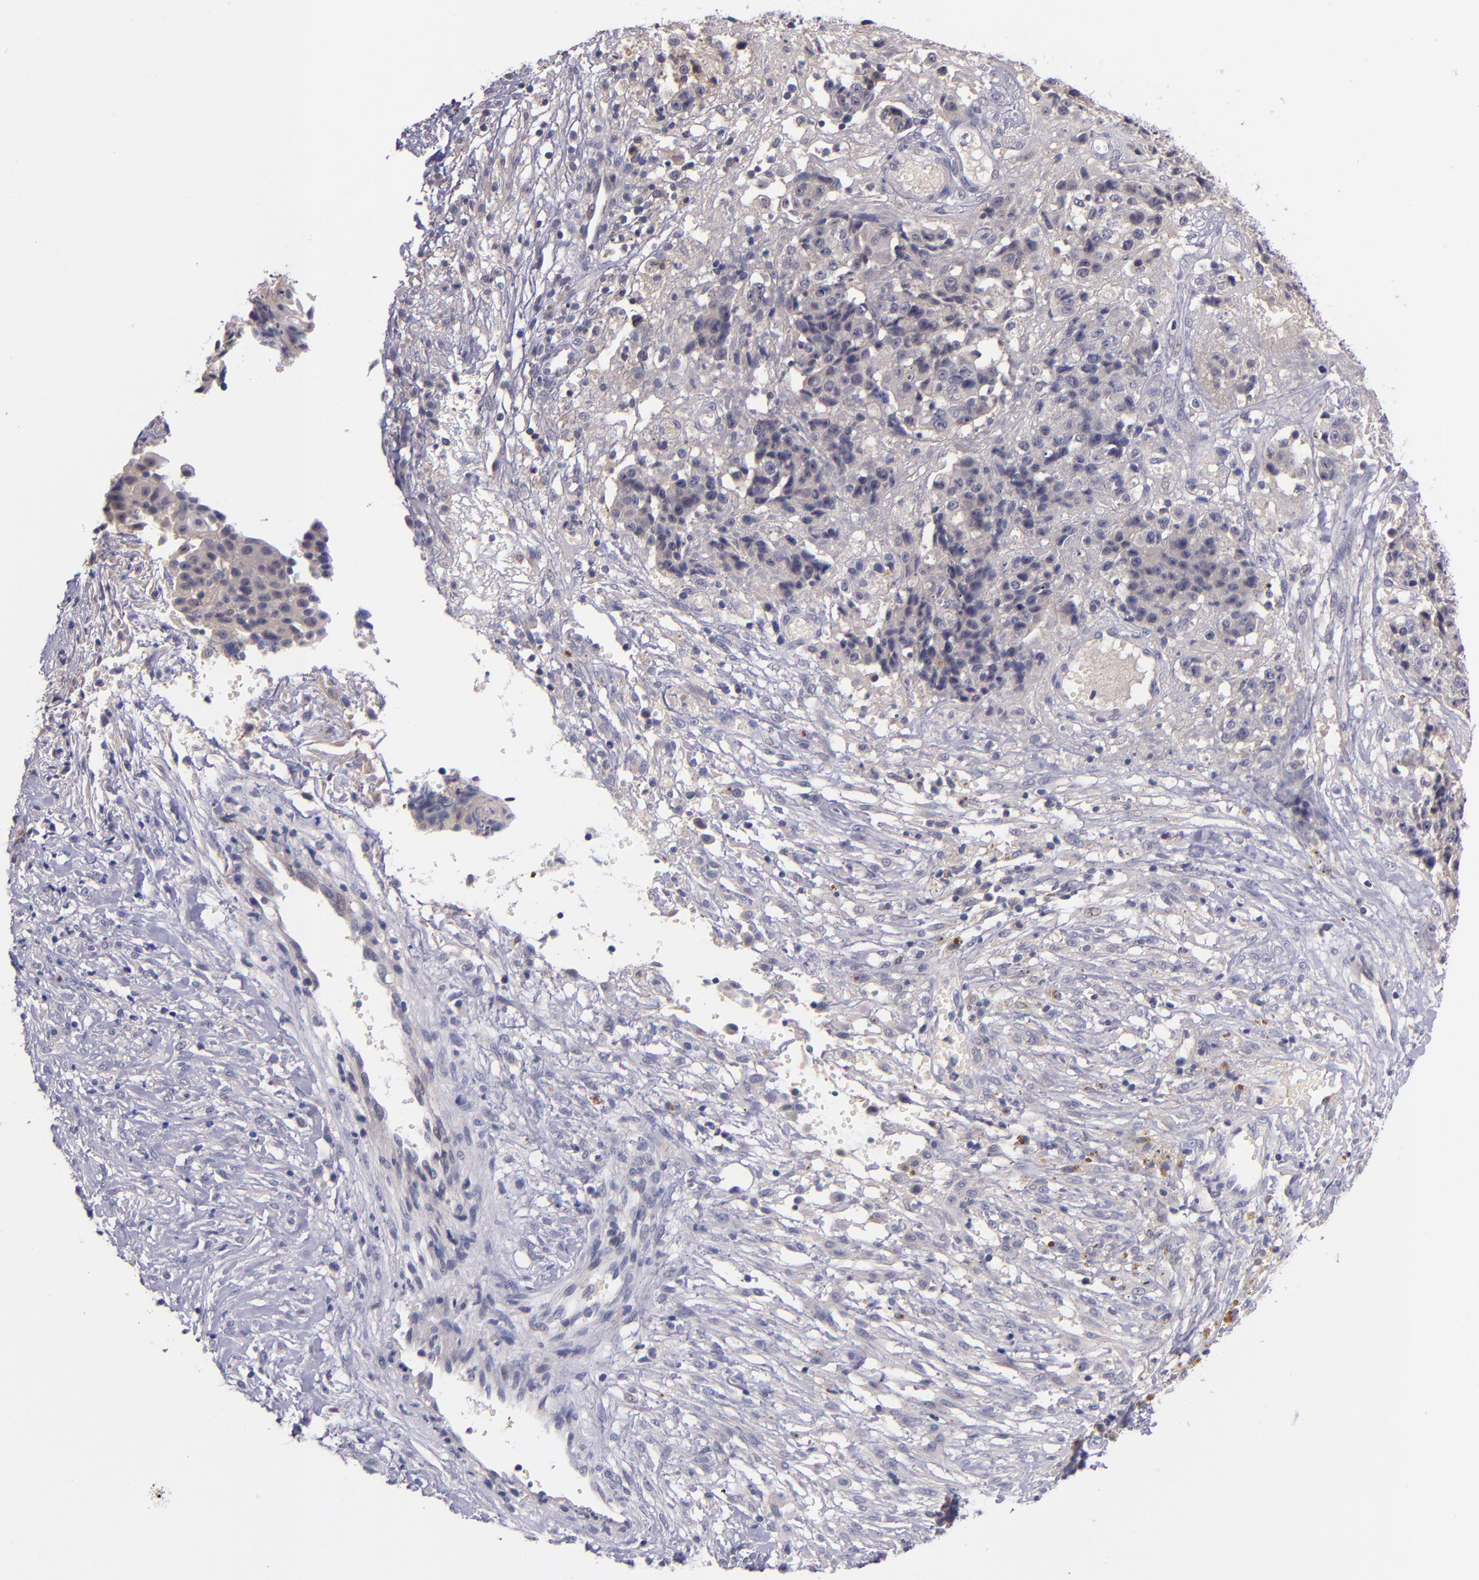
{"staining": {"intensity": "weak", "quantity": ">75%", "location": "cytoplasmic/membranous"}, "tissue": "ovarian cancer", "cell_type": "Tumor cells", "image_type": "cancer", "snomed": [{"axis": "morphology", "description": "Carcinoma, endometroid"}, {"axis": "topography", "description": "Ovary"}], "caption": "A micrograph of endometroid carcinoma (ovarian) stained for a protein reveals weak cytoplasmic/membranous brown staining in tumor cells.", "gene": "RBP4", "patient": {"sex": "female", "age": 42}}